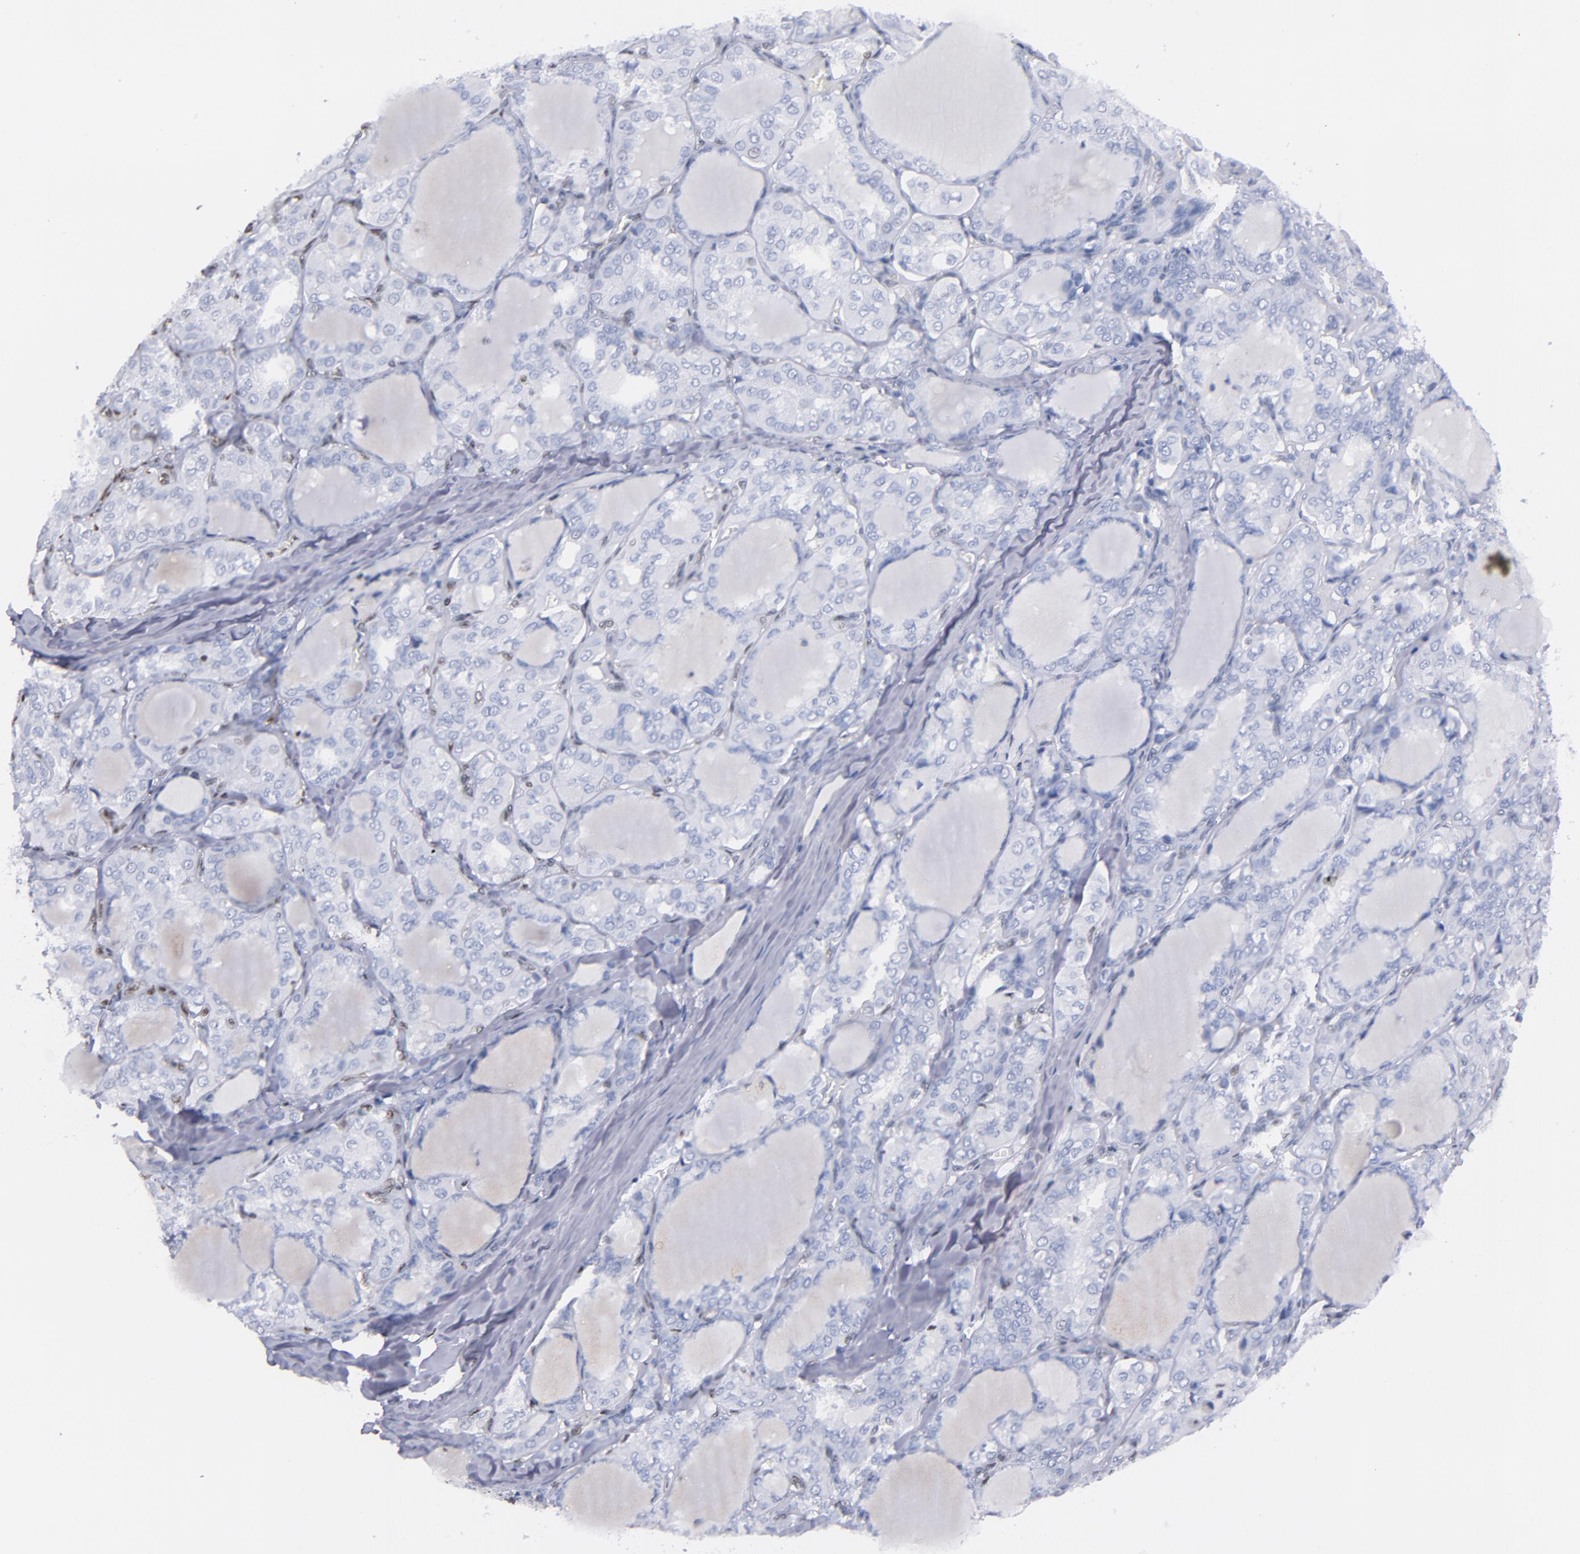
{"staining": {"intensity": "negative", "quantity": "none", "location": "none"}, "tissue": "thyroid cancer", "cell_type": "Tumor cells", "image_type": "cancer", "snomed": [{"axis": "morphology", "description": "Papillary adenocarcinoma, NOS"}, {"axis": "topography", "description": "Thyroid gland"}], "caption": "Immunohistochemical staining of thyroid cancer (papillary adenocarcinoma) reveals no significant expression in tumor cells.", "gene": "IFI16", "patient": {"sex": "male", "age": 20}}